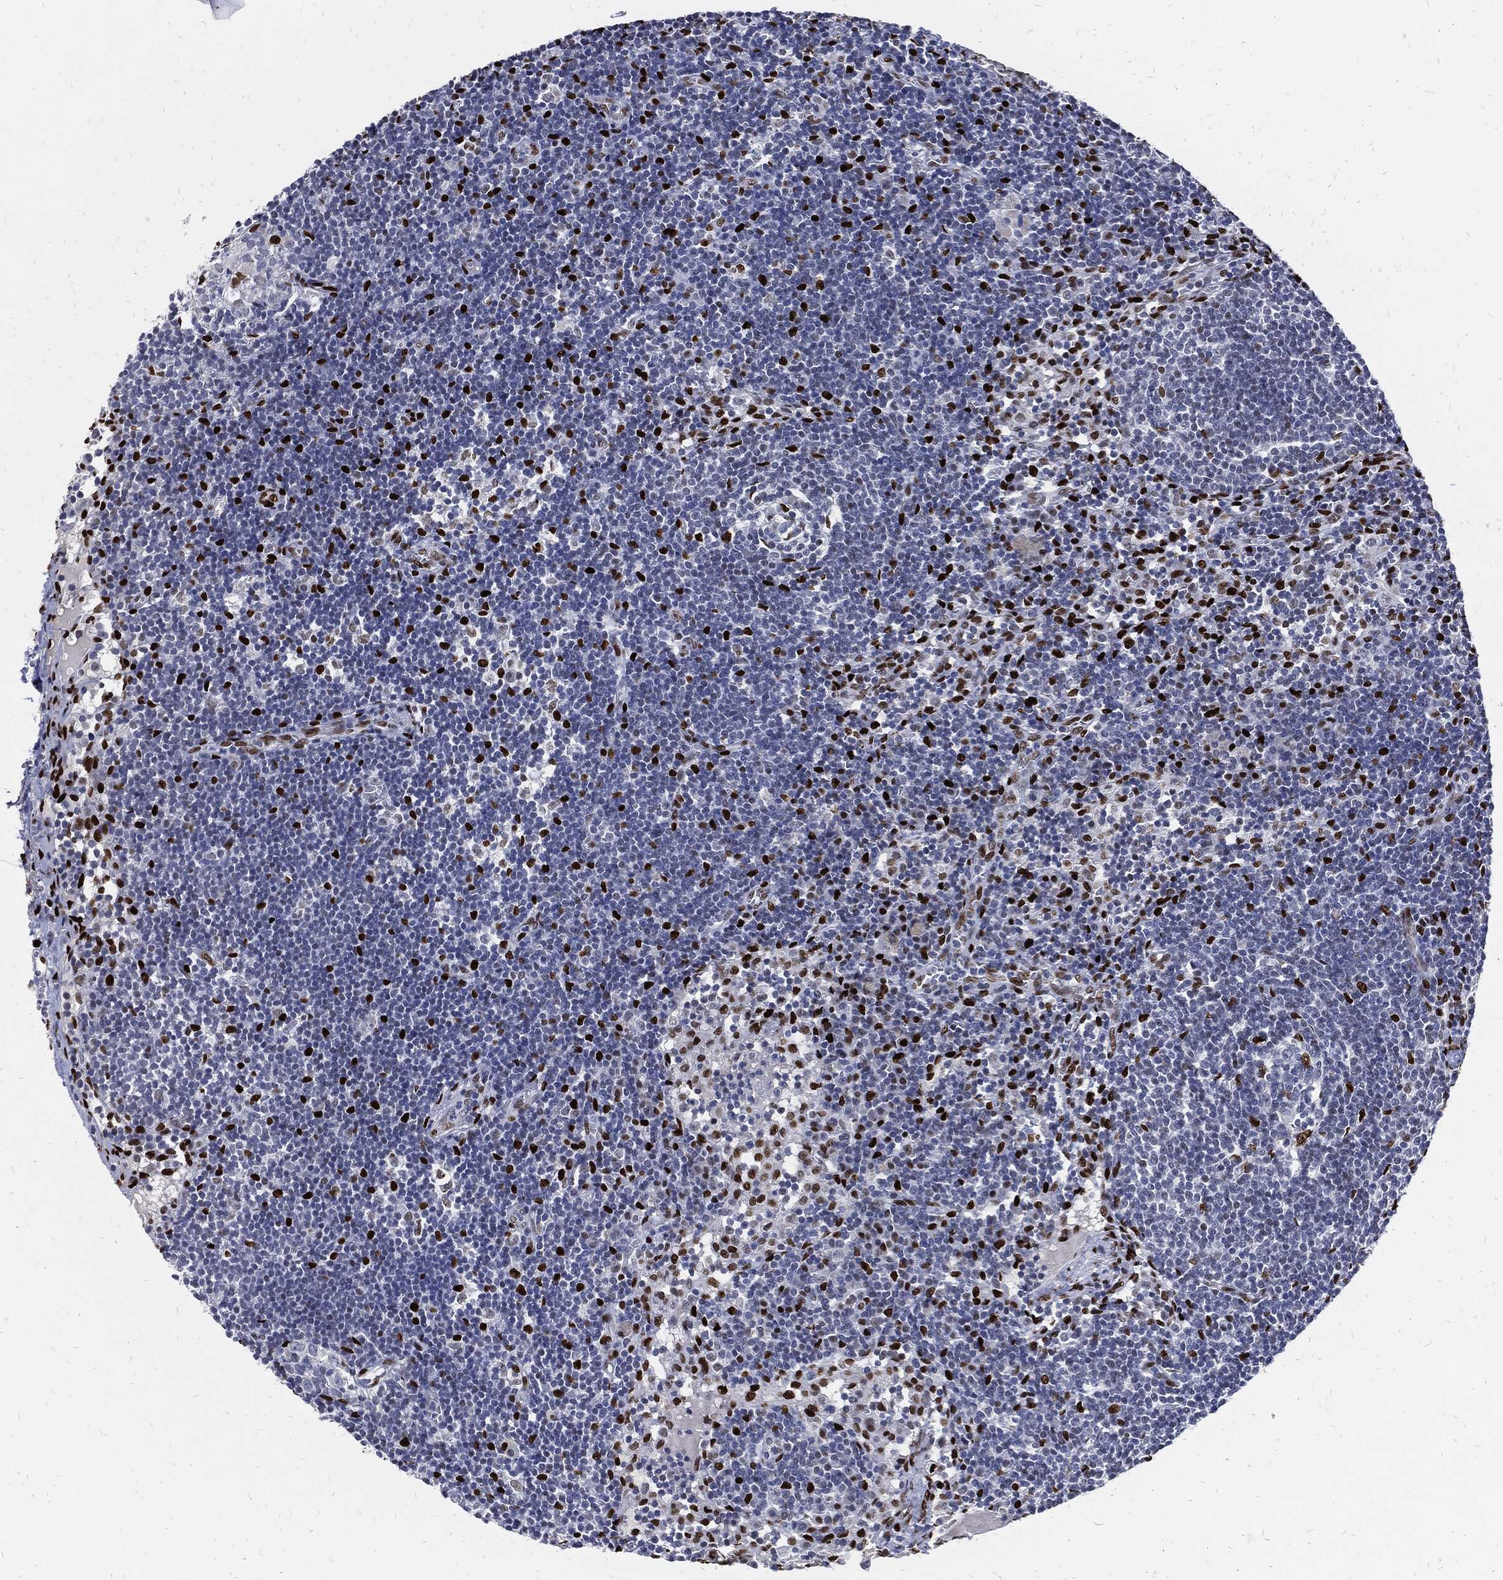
{"staining": {"intensity": "strong", "quantity": "<25%", "location": "nuclear"}, "tissue": "lymph node", "cell_type": "Non-germinal center cells", "image_type": "normal", "snomed": [{"axis": "morphology", "description": "Normal tissue, NOS"}, {"axis": "morphology", "description": "Adenocarcinoma, NOS"}, {"axis": "topography", "description": "Lymph node"}, {"axis": "topography", "description": "Pancreas"}], "caption": "An IHC histopathology image of unremarkable tissue is shown. Protein staining in brown shows strong nuclear positivity in lymph node within non-germinal center cells.", "gene": "JUN", "patient": {"sex": "female", "age": 58}}